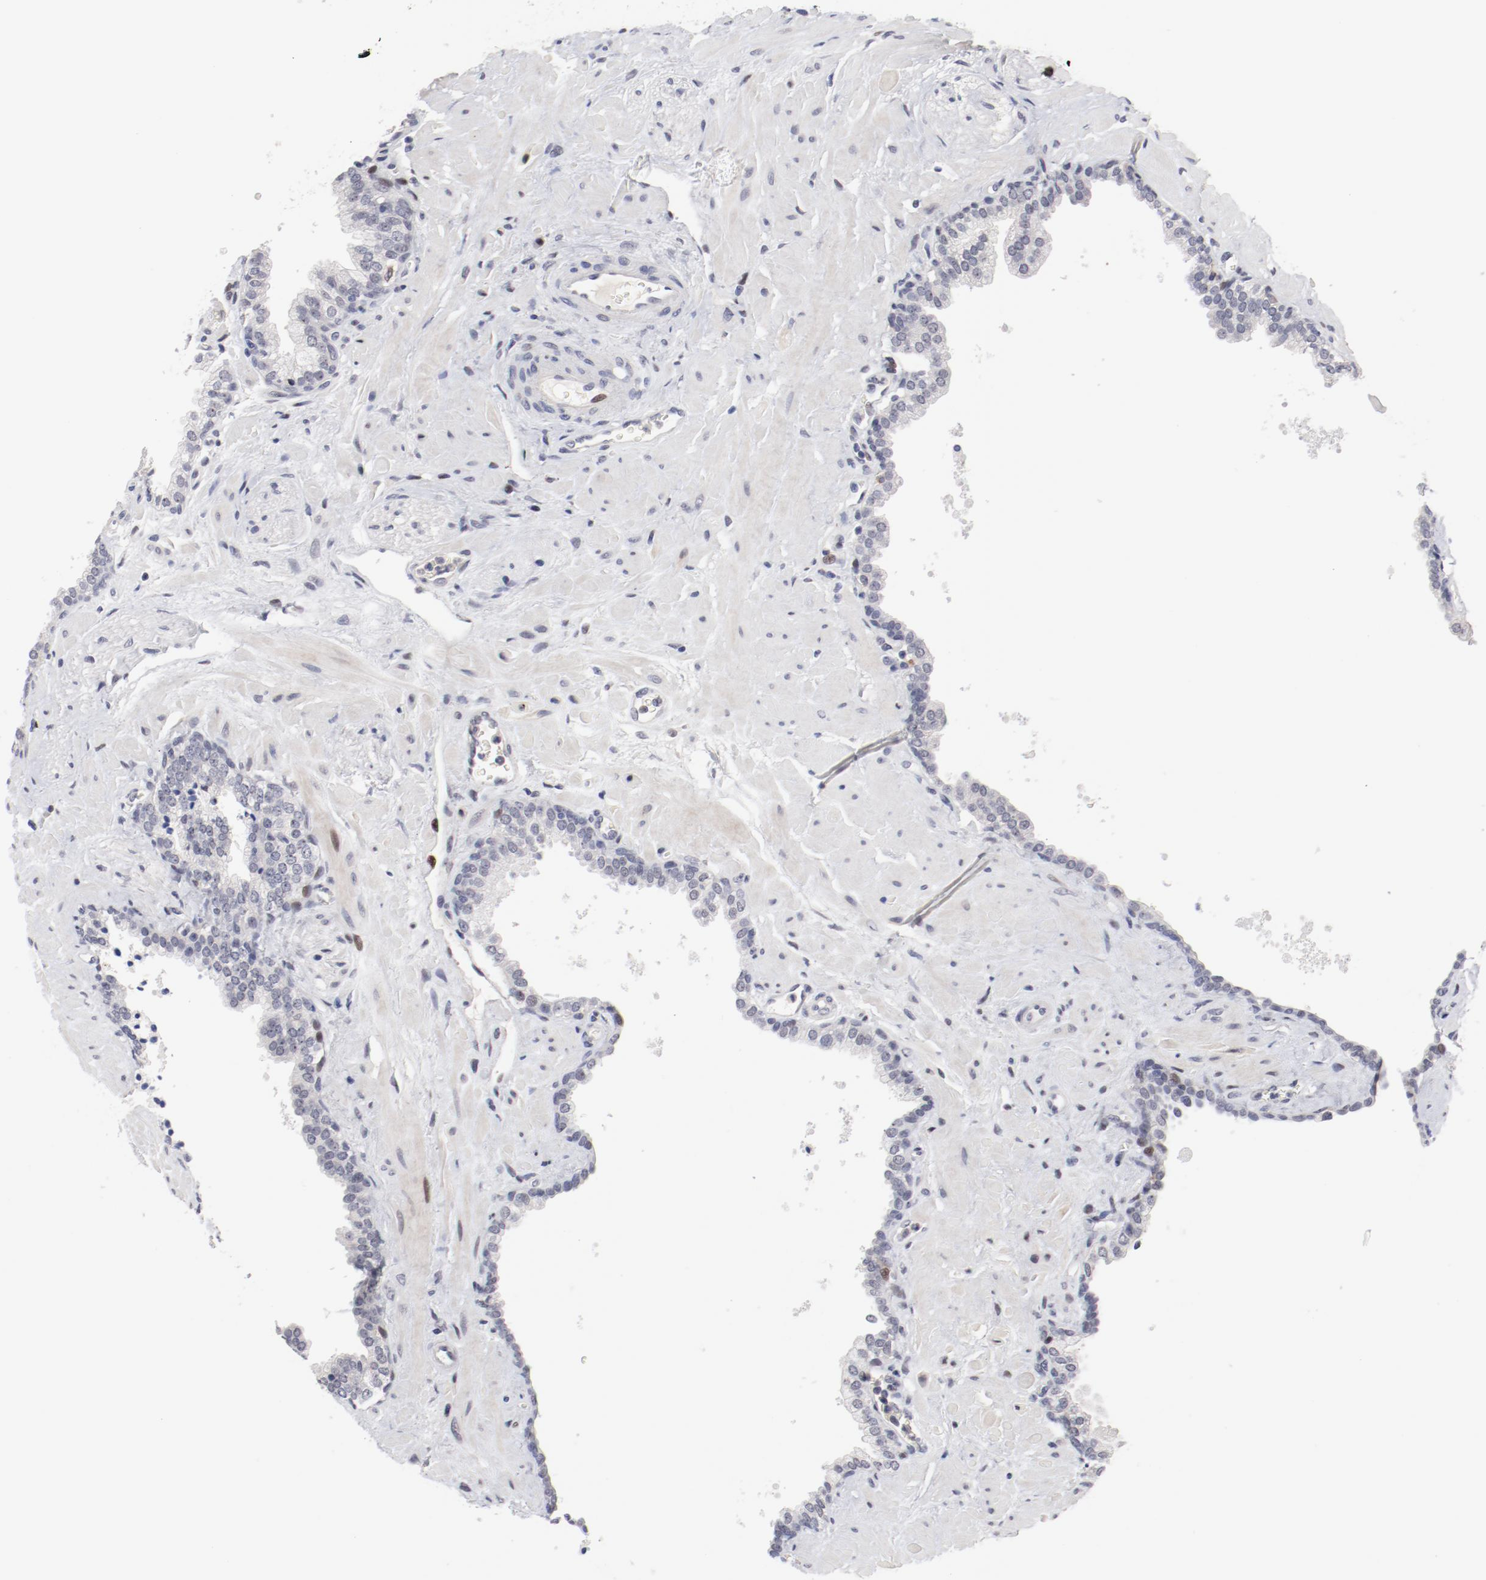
{"staining": {"intensity": "negative", "quantity": "none", "location": "none"}, "tissue": "prostate", "cell_type": "Glandular cells", "image_type": "normal", "snomed": [{"axis": "morphology", "description": "Normal tissue, NOS"}, {"axis": "topography", "description": "Prostate"}], "caption": "Immunohistochemistry micrograph of benign prostate: human prostate stained with DAB (3,3'-diaminobenzidine) demonstrates no significant protein staining in glandular cells.", "gene": "FSCB", "patient": {"sex": "male", "age": 60}}